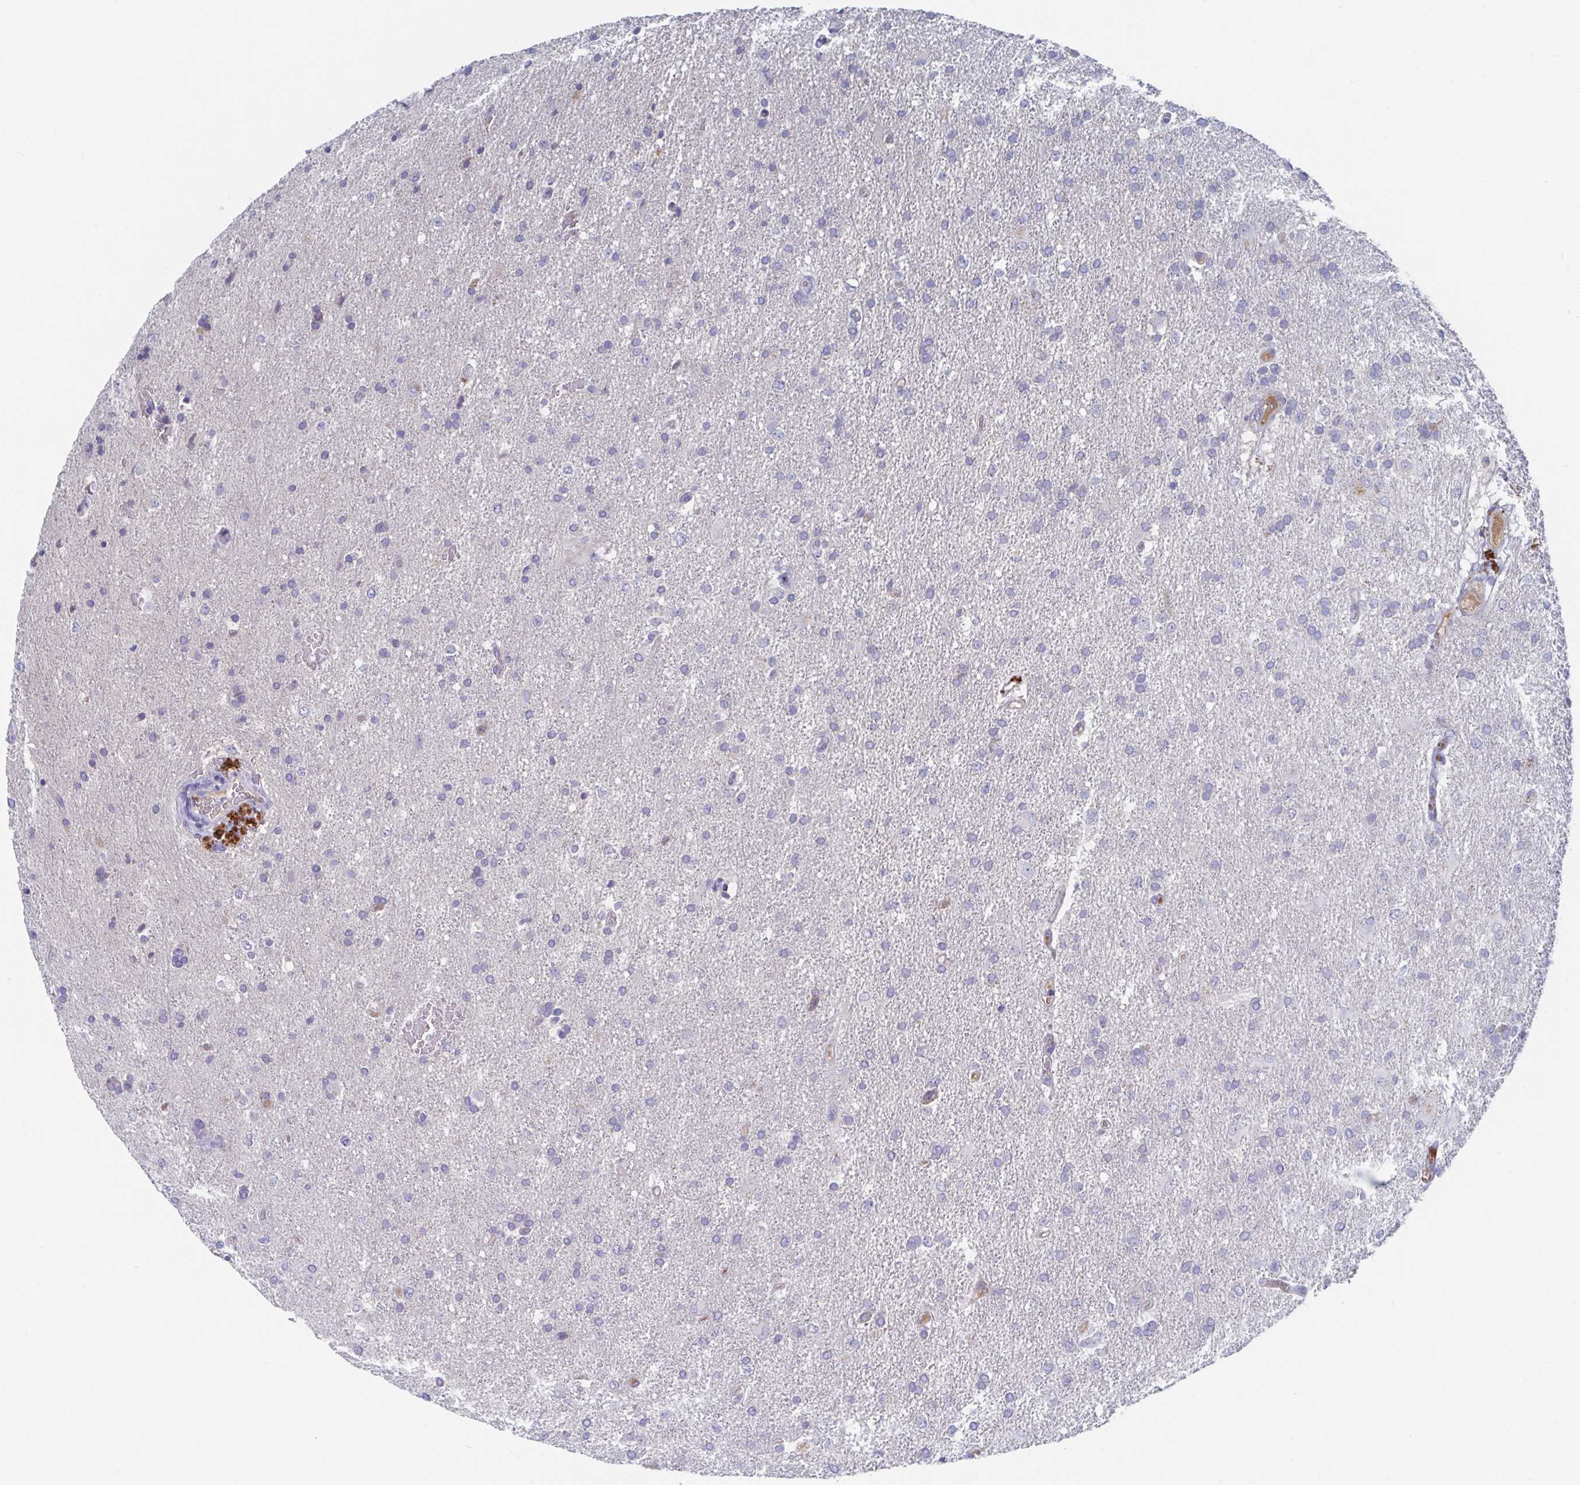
{"staining": {"intensity": "negative", "quantity": "none", "location": "none"}, "tissue": "glioma", "cell_type": "Tumor cells", "image_type": "cancer", "snomed": [{"axis": "morphology", "description": "Glioma, malignant, High grade"}, {"axis": "topography", "description": "Brain"}], "caption": "Micrograph shows no protein expression in tumor cells of malignant glioma (high-grade) tissue.", "gene": "TNFAIP6", "patient": {"sex": "male", "age": 68}}